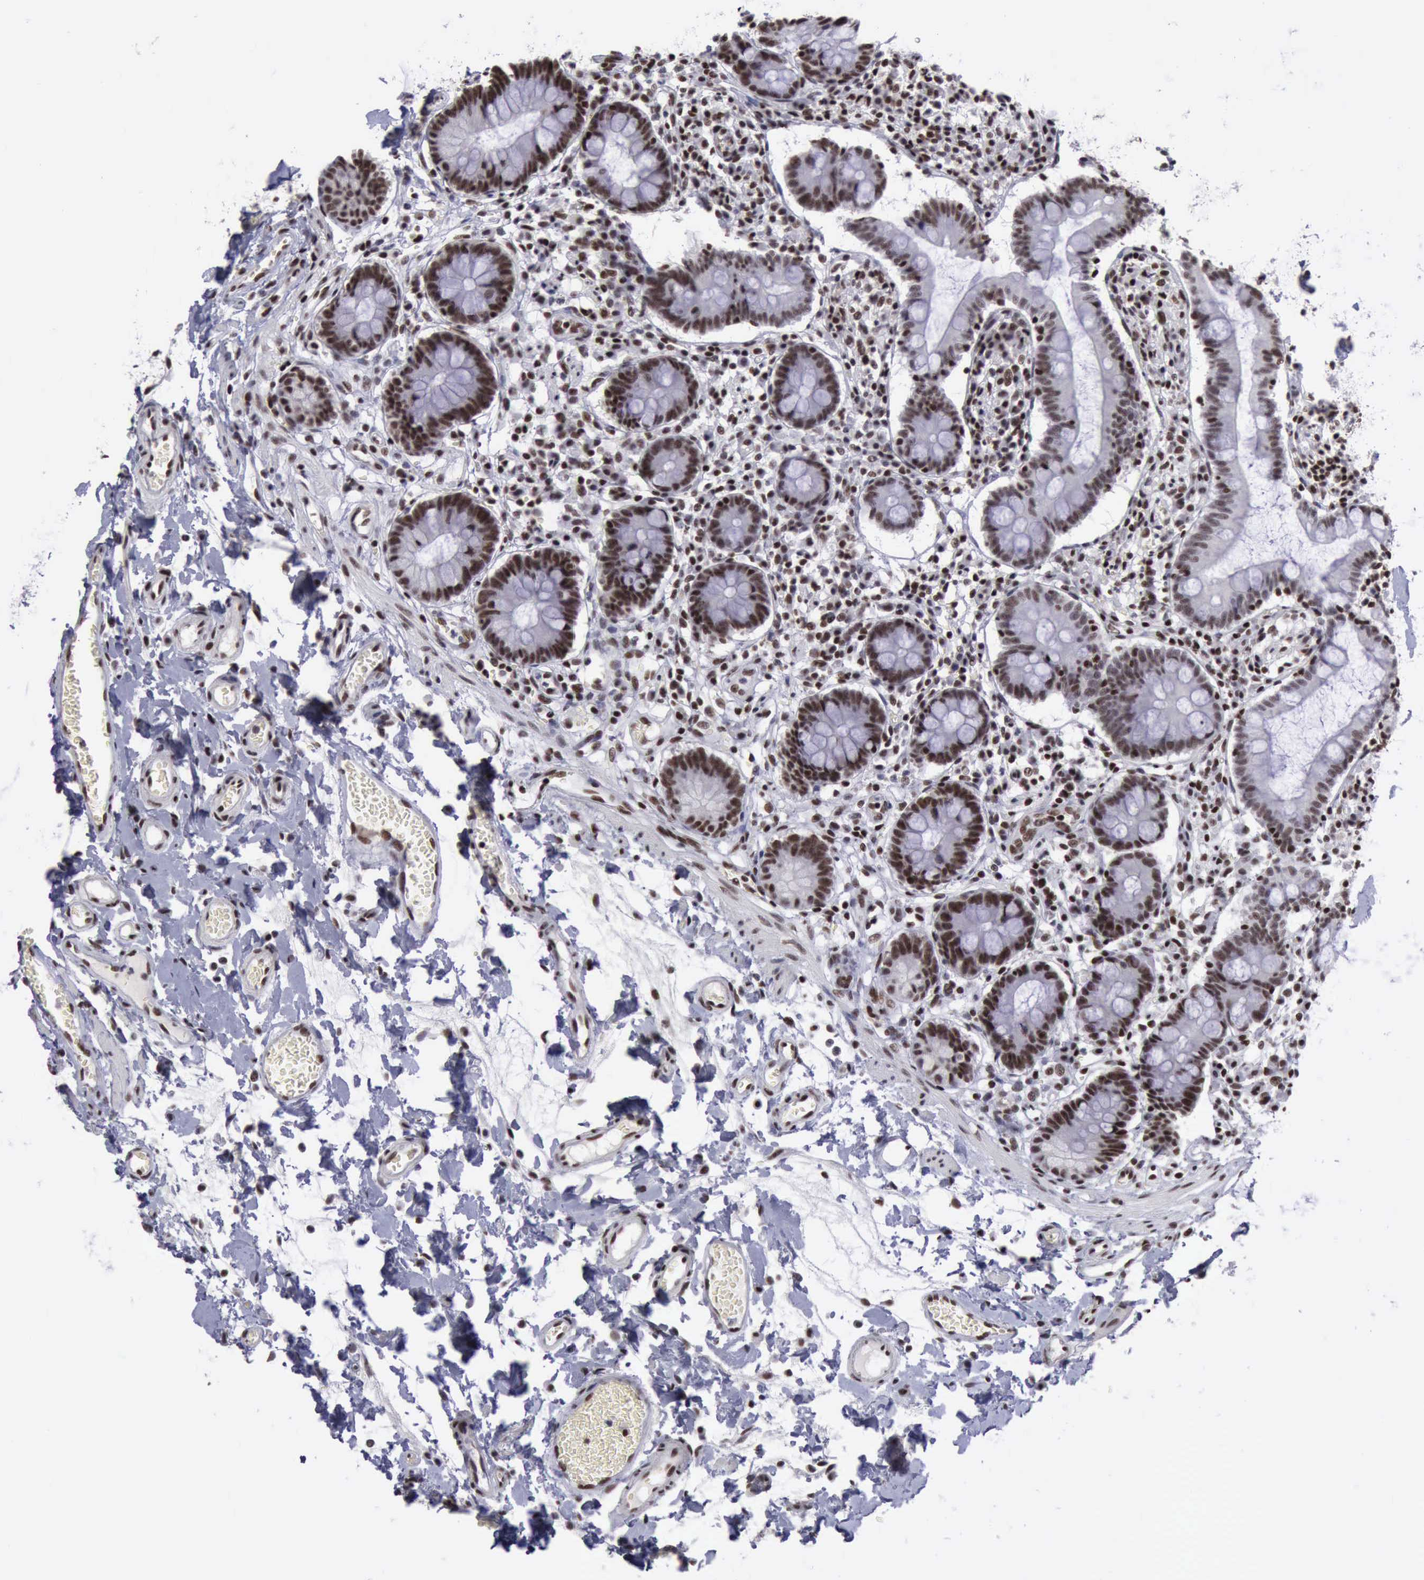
{"staining": {"intensity": "strong", "quantity": ">75%", "location": "nuclear"}, "tissue": "small intestine", "cell_type": "Glandular cells", "image_type": "normal", "snomed": [{"axis": "morphology", "description": "Normal tissue, NOS"}, {"axis": "topography", "description": "Small intestine"}], "caption": "This histopathology image shows immunohistochemistry staining of unremarkable human small intestine, with high strong nuclear positivity in about >75% of glandular cells.", "gene": "YY1", "patient": {"sex": "female", "age": 61}}